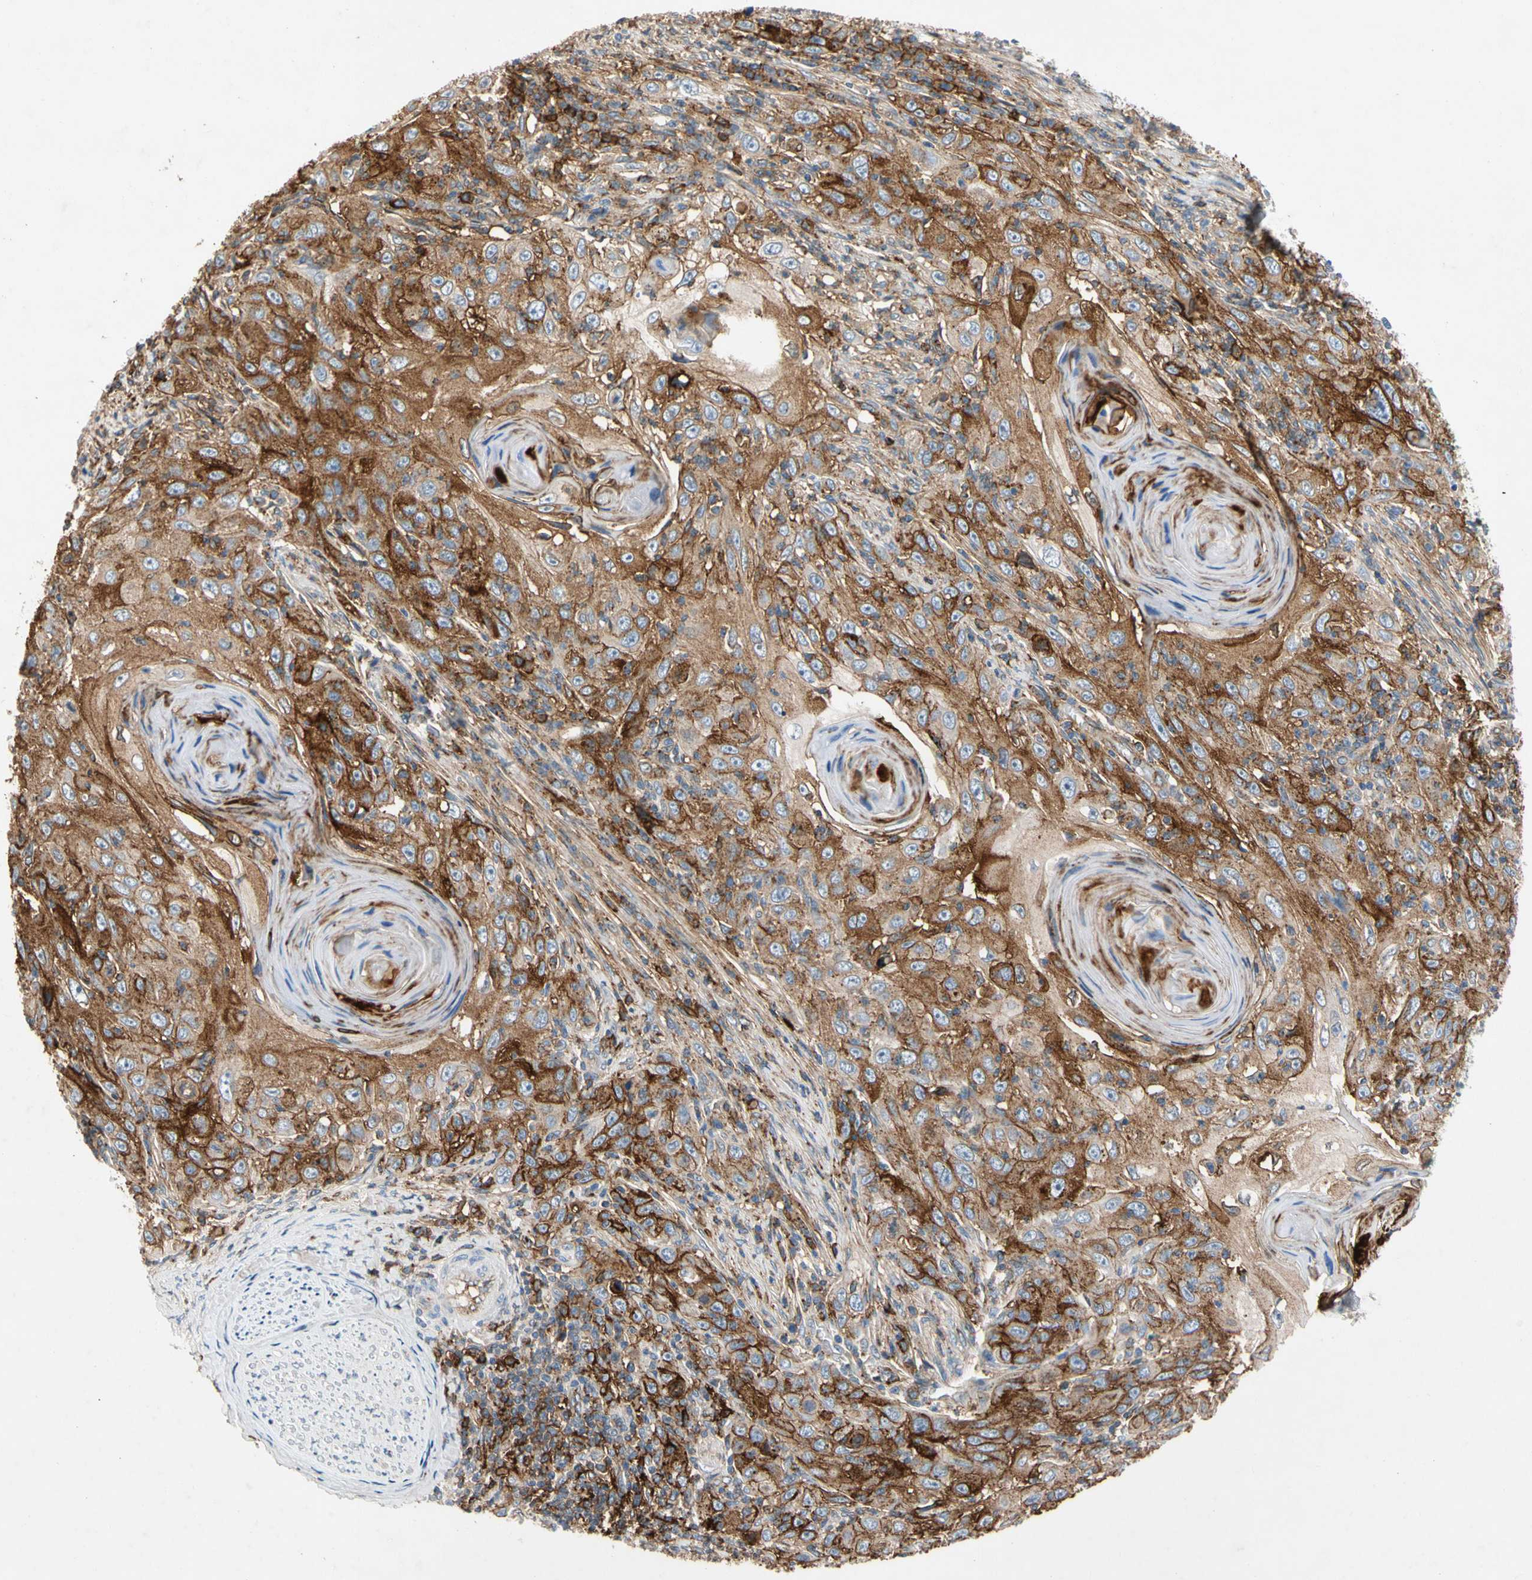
{"staining": {"intensity": "strong", "quantity": ">75%", "location": "cytoplasmic/membranous"}, "tissue": "skin cancer", "cell_type": "Tumor cells", "image_type": "cancer", "snomed": [{"axis": "morphology", "description": "Squamous cell carcinoma, NOS"}, {"axis": "topography", "description": "Skin"}], "caption": "A high-resolution histopathology image shows IHC staining of skin cancer, which displays strong cytoplasmic/membranous staining in approximately >75% of tumor cells.", "gene": "NDFIP2", "patient": {"sex": "female", "age": 88}}